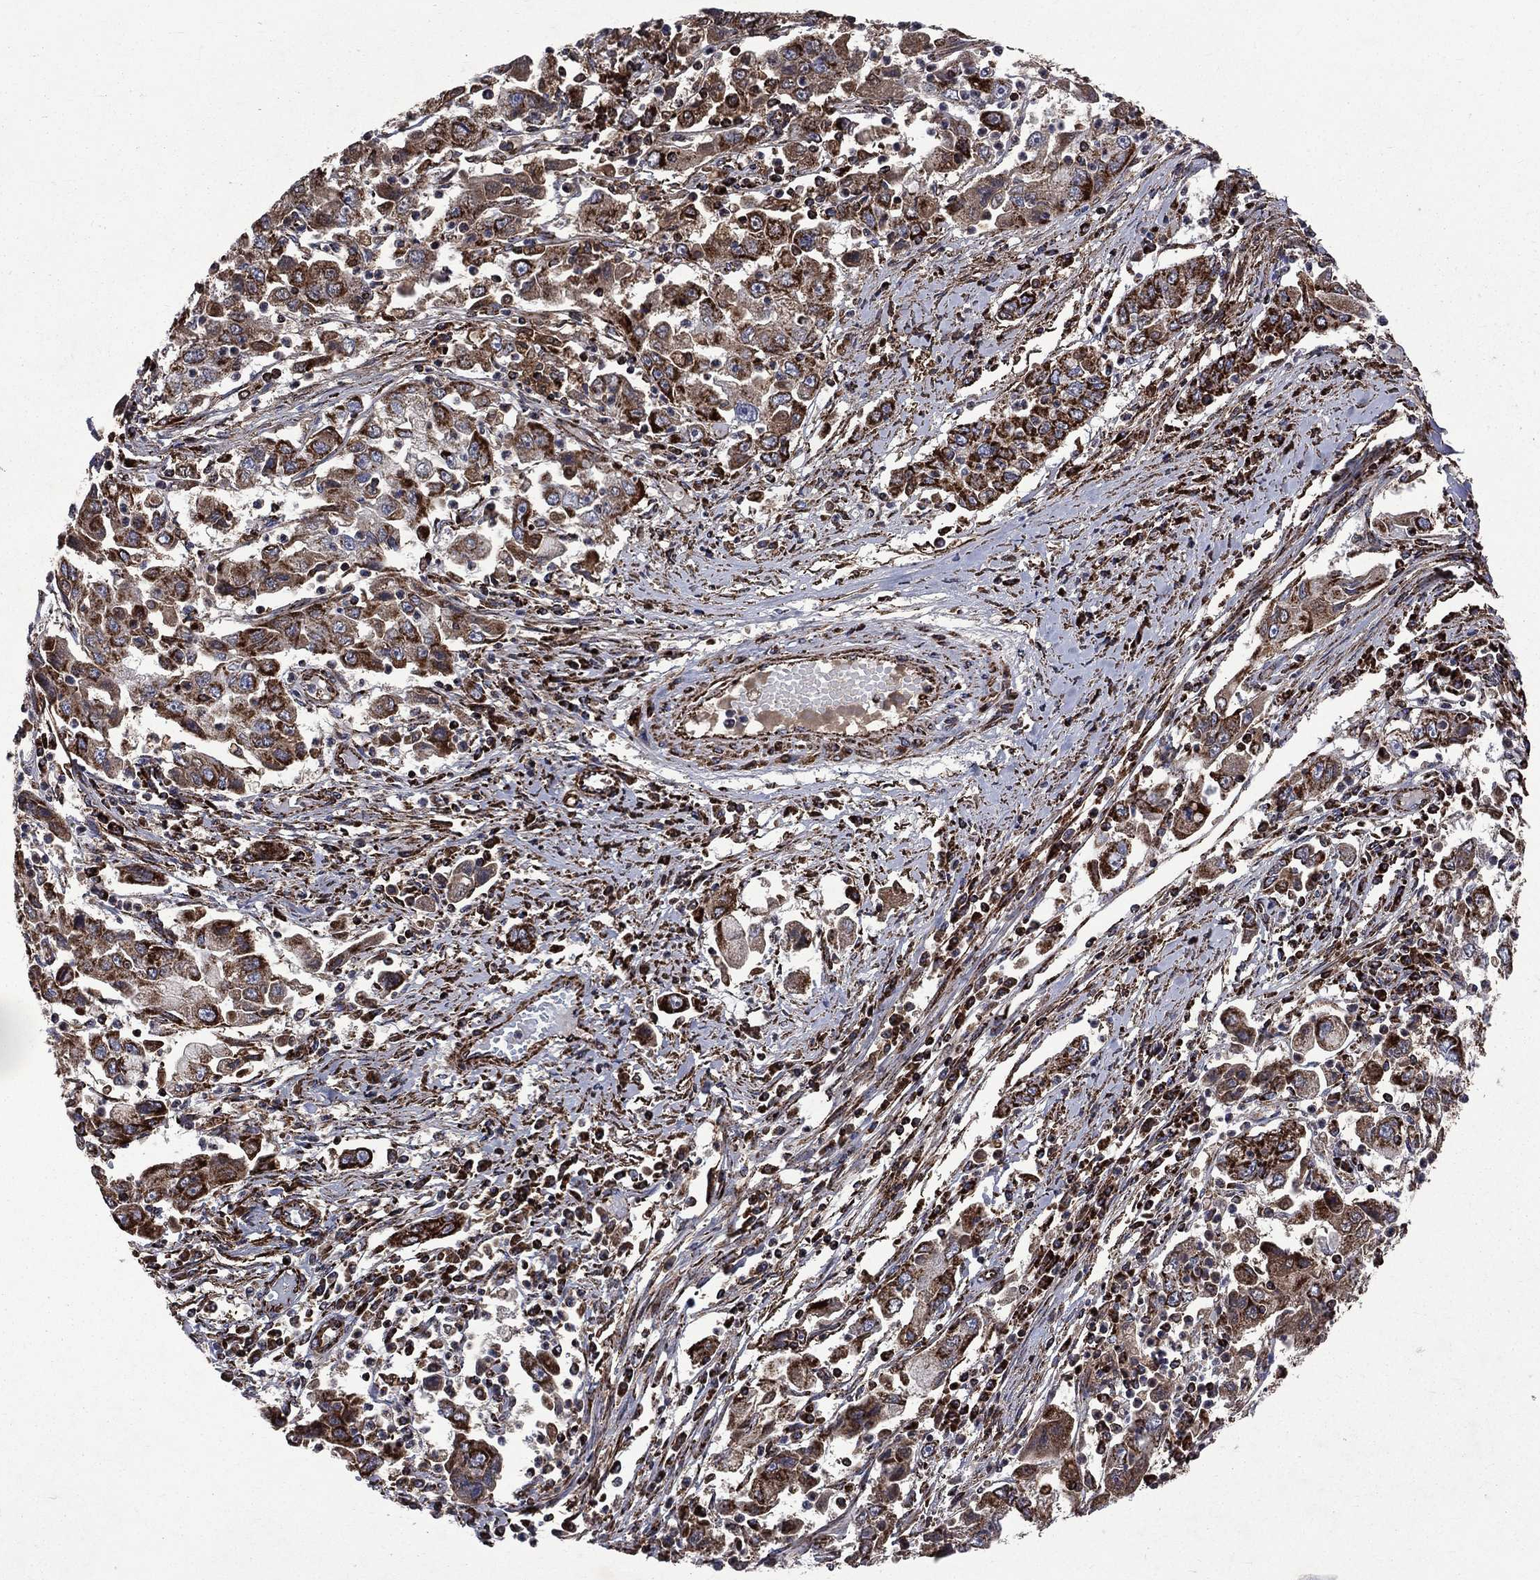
{"staining": {"intensity": "strong", "quantity": ">75%", "location": "cytoplasmic/membranous"}, "tissue": "cervical cancer", "cell_type": "Tumor cells", "image_type": "cancer", "snomed": [{"axis": "morphology", "description": "Squamous cell carcinoma, NOS"}, {"axis": "topography", "description": "Cervix"}], "caption": "Protein expression analysis of human cervical cancer (squamous cell carcinoma) reveals strong cytoplasmic/membranous positivity in approximately >75% of tumor cells.", "gene": "GOT2", "patient": {"sex": "female", "age": 36}}